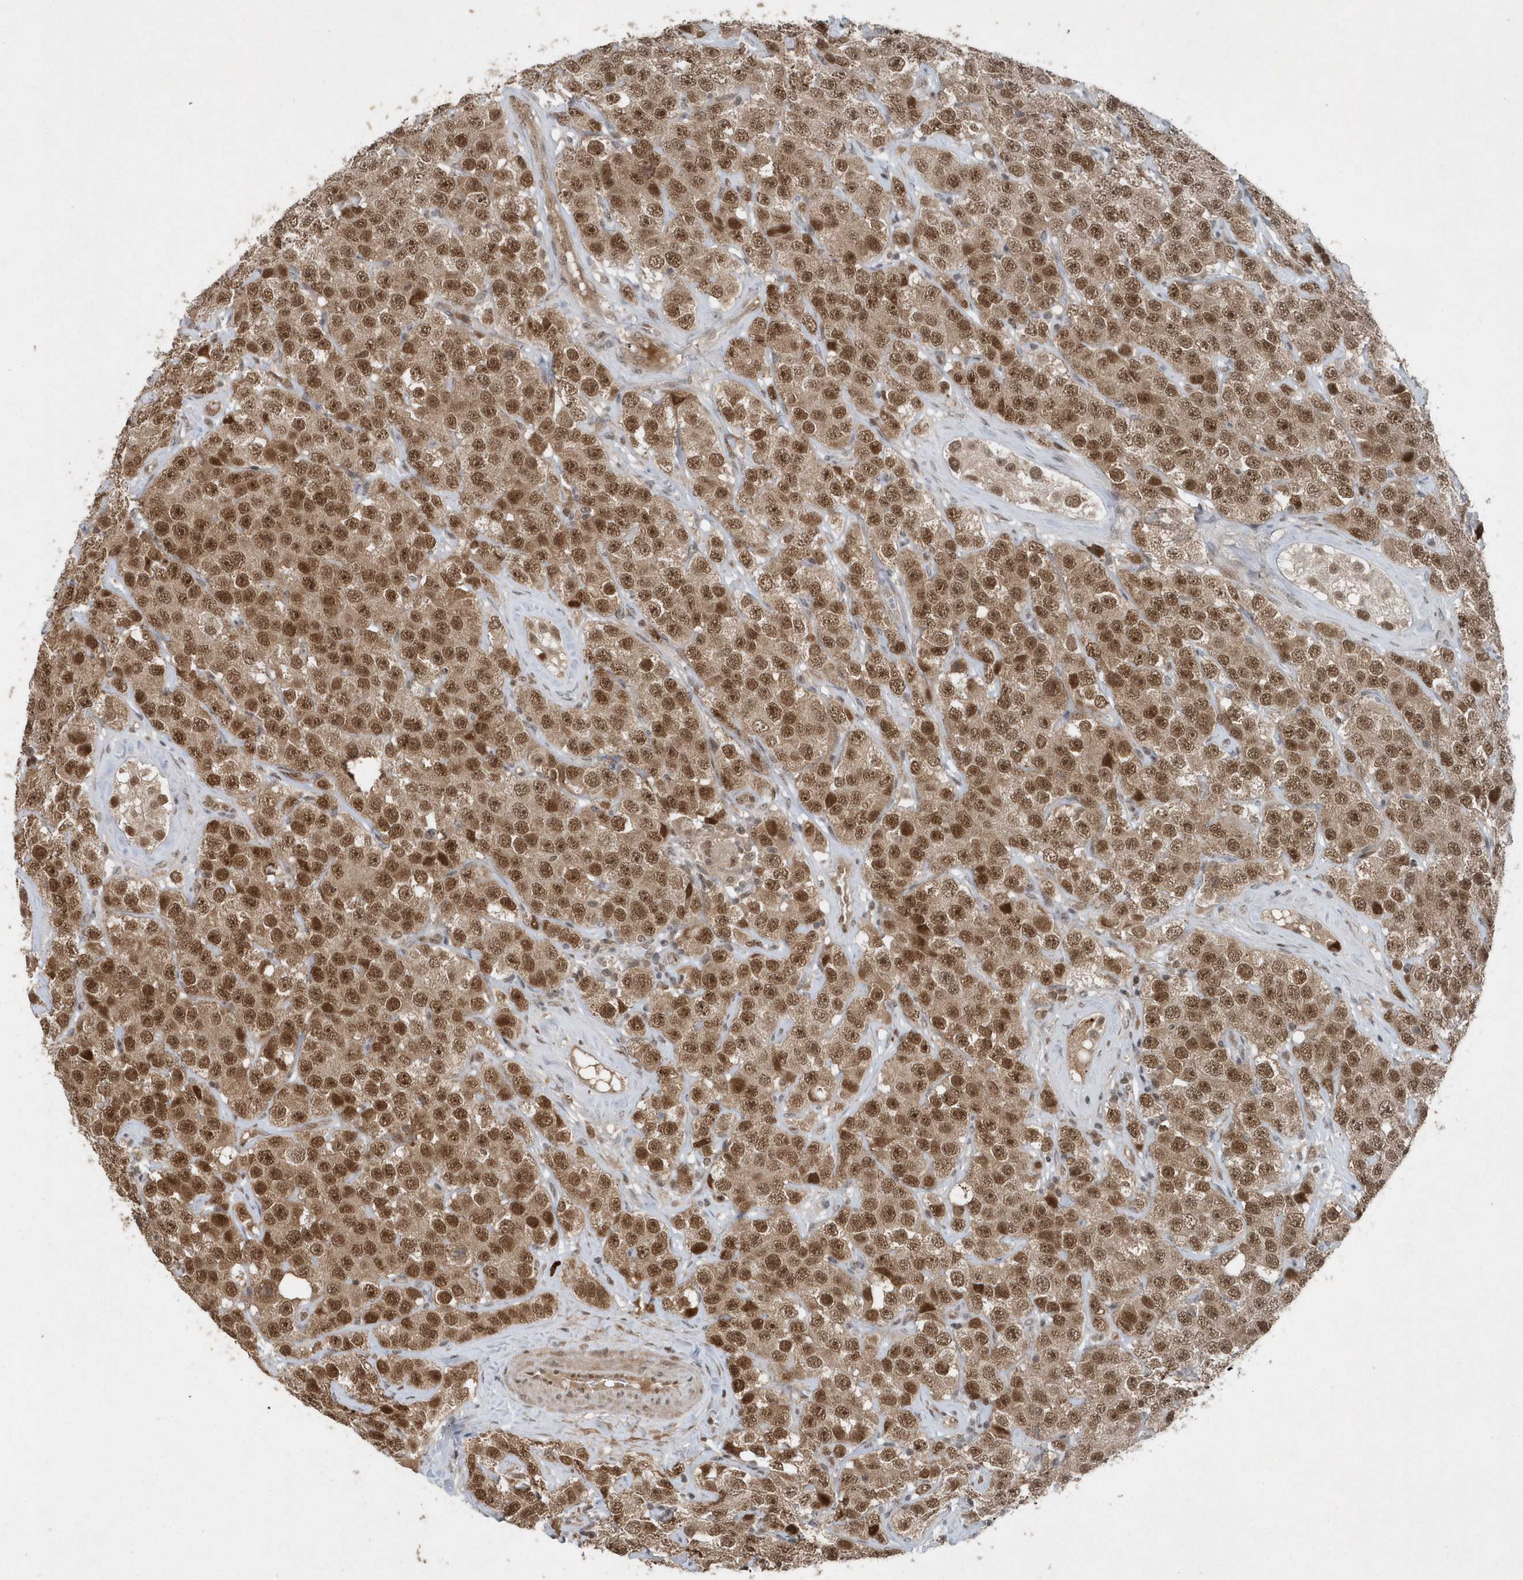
{"staining": {"intensity": "strong", "quantity": ">75%", "location": "nuclear"}, "tissue": "testis cancer", "cell_type": "Tumor cells", "image_type": "cancer", "snomed": [{"axis": "morphology", "description": "Seminoma, NOS"}, {"axis": "topography", "description": "Testis"}], "caption": "Immunohistochemical staining of human seminoma (testis) exhibits strong nuclear protein staining in approximately >75% of tumor cells. (IHC, brightfield microscopy, high magnification).", "gene": "QTRT2", "patient": {"sex": "male", "age": 28}}